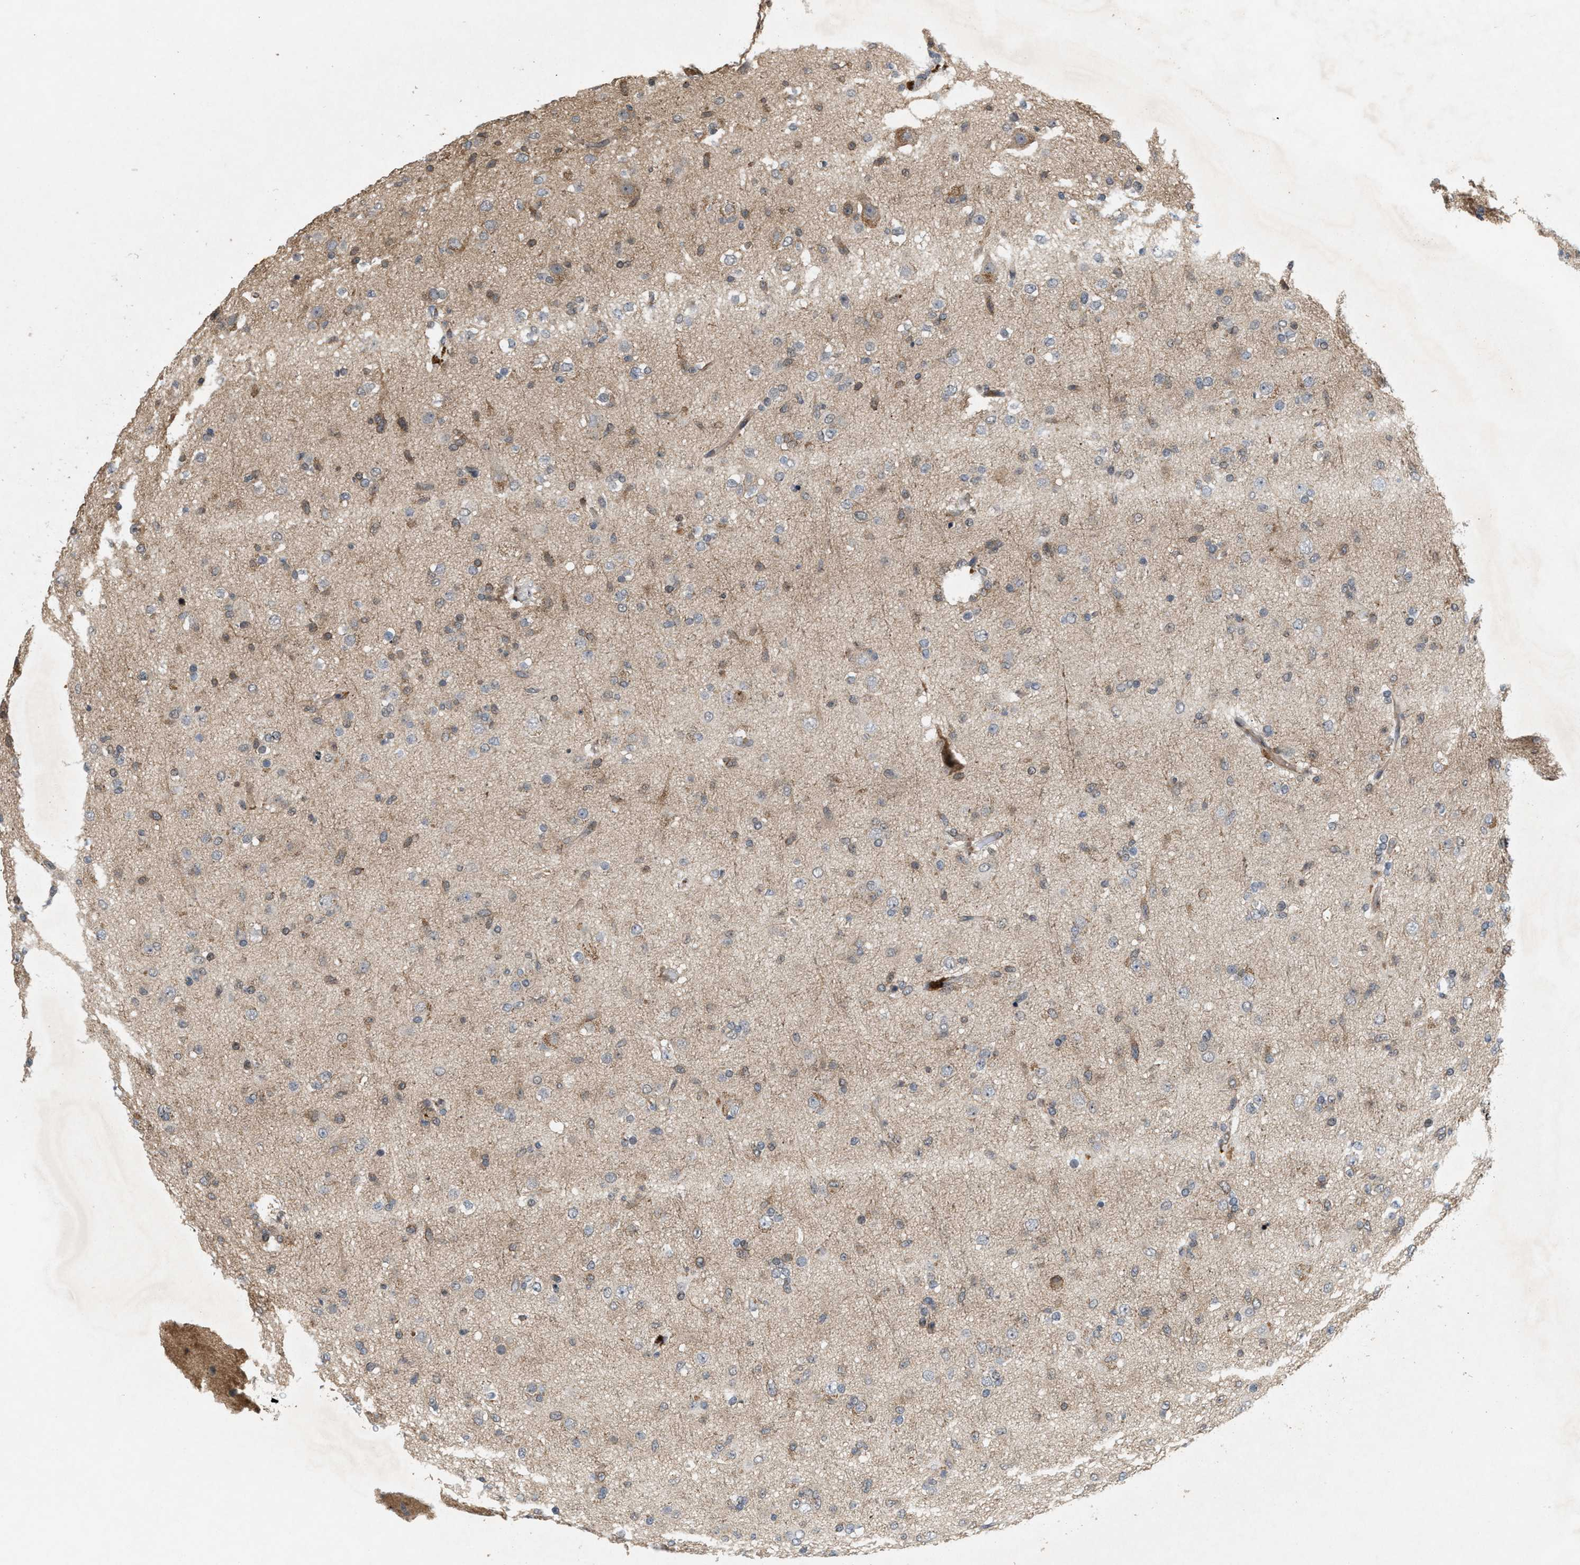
{"staining": {"intensity": "weak", "quantity": "<25%", "location": "cytoplasmic/membranous"}, "tissue": "glioma", "cell_type": "Tumor cells", "image_type": "cancer", "snomed": [{"axis": "morphology", "description": "Glioma, malignant, Low grade"}, {"axis": "topography", "description": "Brain"}], "caption": "There is no significant expression in tumor cells of low-grade glioma (malignant).", "gene": "MFSD6", "patient": {"sex": "male", "age": 65}}